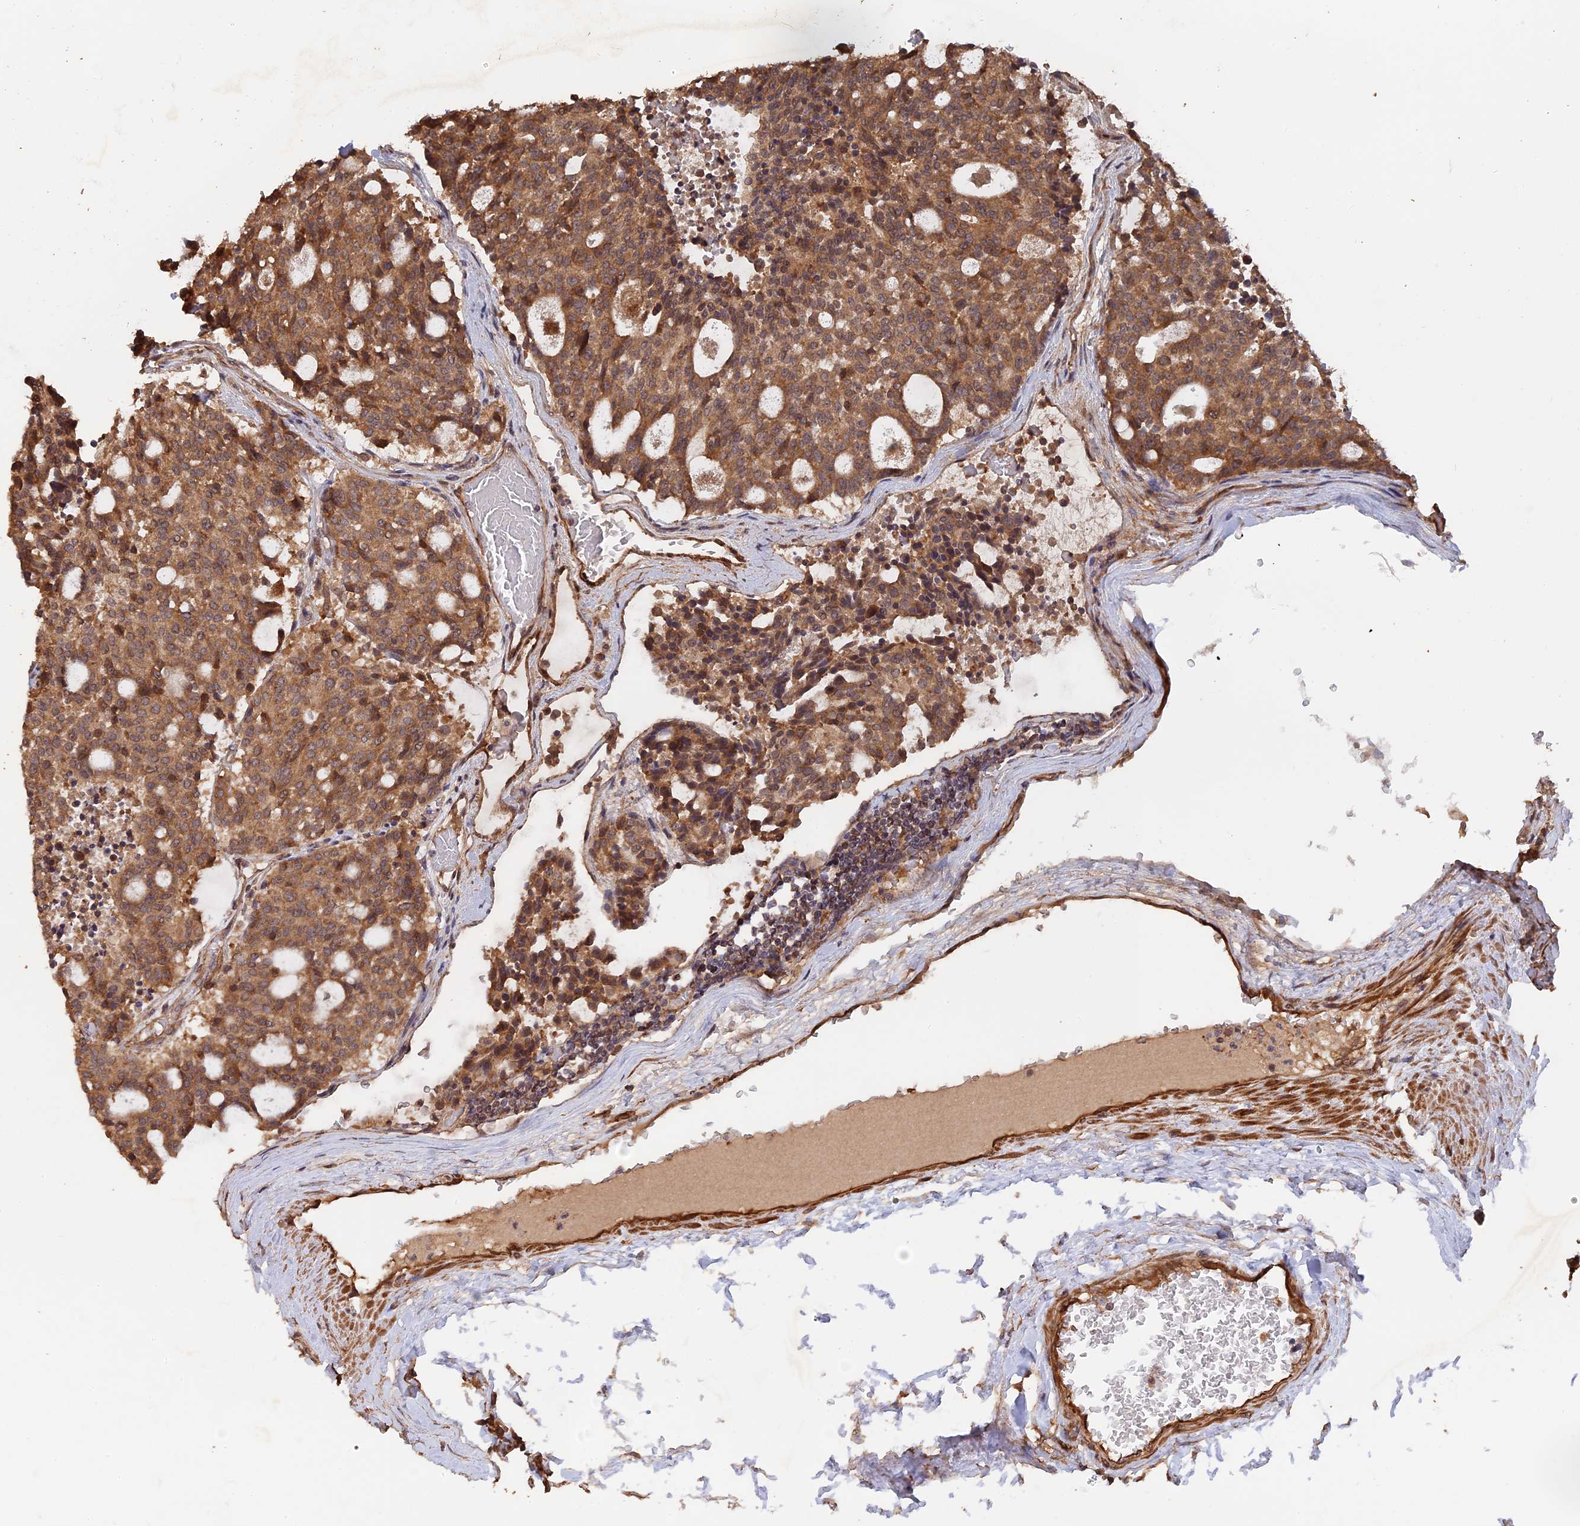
{"staining": {"intensity": "moderate", "quantity": ">75%", "location": "cytoplasmic/membranous"}, "tissue": "carcinoid", "cell_type": "Tumor cells", "image_type": "cancer", "snomed": [{"axis": "morphology", "description": "Carcinoid, malignant, NOS"}, {"axis": "topography", "description": "Pancreas"}], "caption": "Immunohistochemistry micrograph of neoplastic tissue: human malignant carcinoid stained using immunohistochemistry (IHC) reveals medium levels of moderate protein expression localized specifically in the cytoplasmic/membranous of tumor cells, appearing as a cytoplasmic/membranous brown color.", "gene": "SAC3D1", "patient": {"sex": "female", "age": 54}}